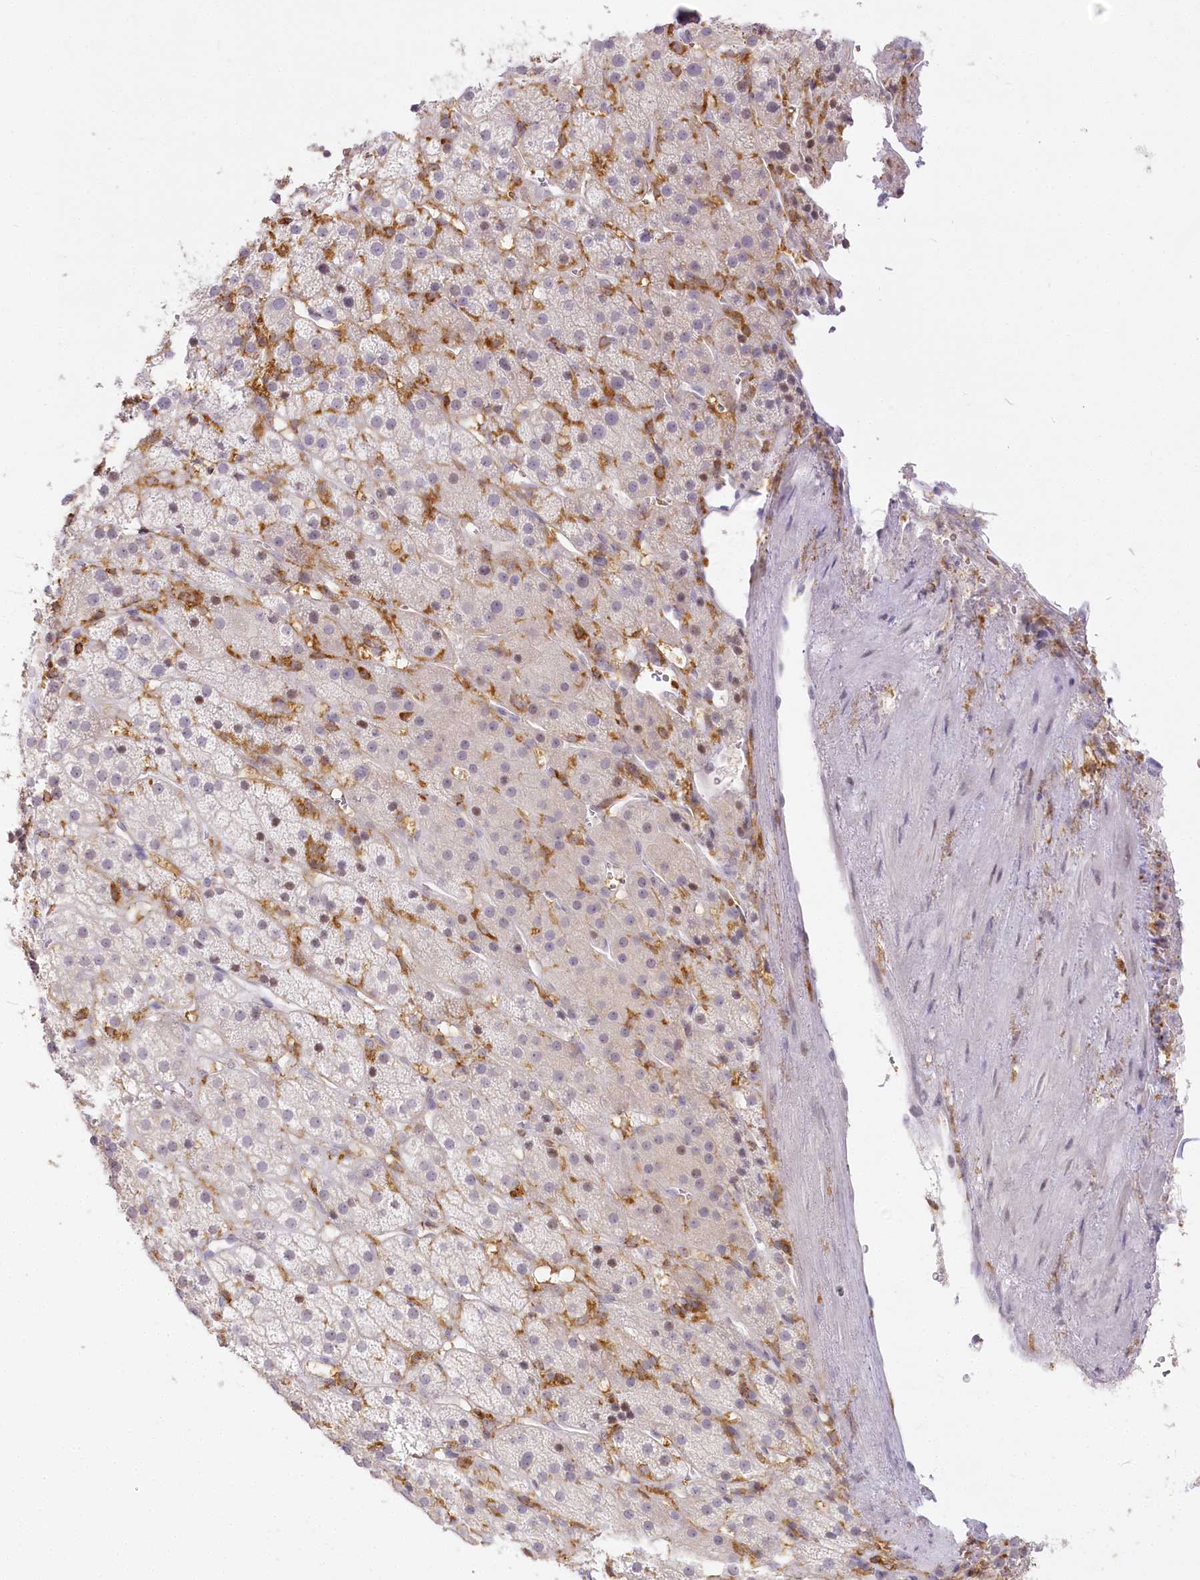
{"staining": {"intensity": "negative", "quantity": "none", "location": "none"}, "tissue": "adrenal gland", "cell_type": "Glandular cells", "image_type": "normal", "snomed": [{"axis": "morphology", "description": "Normal tissue, NOS"}, {"axis": "topography", "description": "Adrenal gland"}], "caption": "High magnification brightfield microscopy of unremarkable adrenal gland stained with DAB (brown) and counterstained with hematoxylin (blue): glandular cells show no significant staining.", "gene": "DOCK2", "patient": {"sex": "female", "age": 57}}